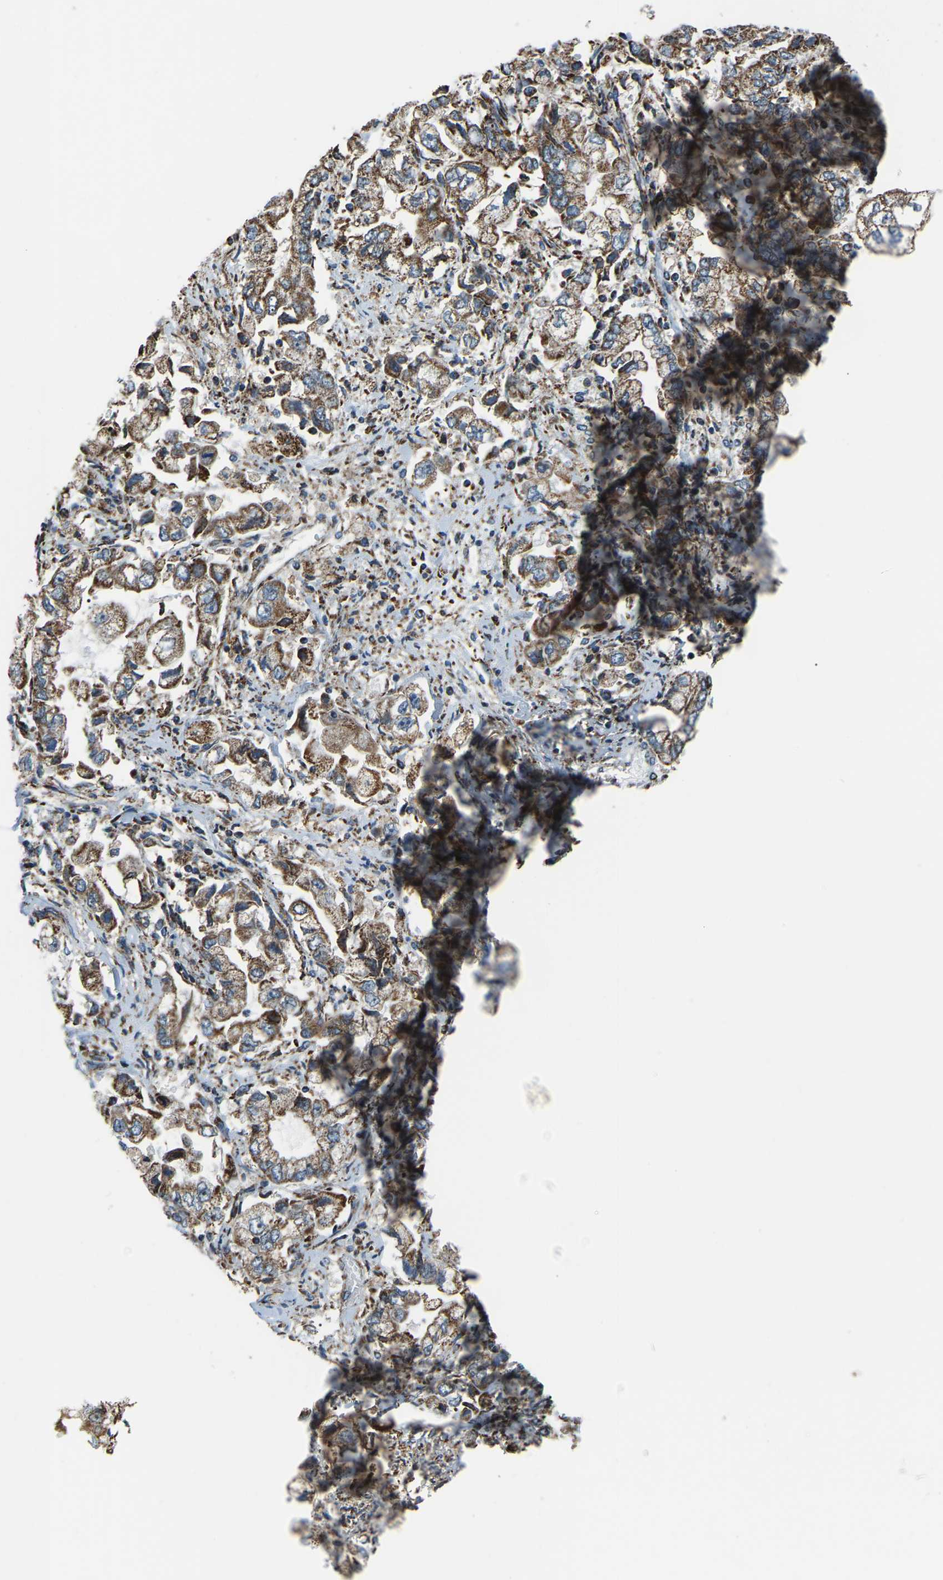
{"staining": {"intensity": "moderate", "quantity": ">75%", "location": "cytoplasmic/membranous"}, "tissue": "stomach cancer", "cell_type": "Tumor cells", "image_type": "cancer", "snomed": [{"axis": "morphology", "description": "Normal tissue, NOS"}, {"axis": "morphology", "description": "Adenocarcinoma, NOS"}, {"axis": "topography", "description": "Stomach"}], "caption": "Stomach adenocarcinoma was stained to show a protein in brown. There is medium levels of moderate cytoplasmic/membranous staining in about >75% of tumor cells.", "gene": "RBM33", "patient": {"sex": "male", "age": 62}}